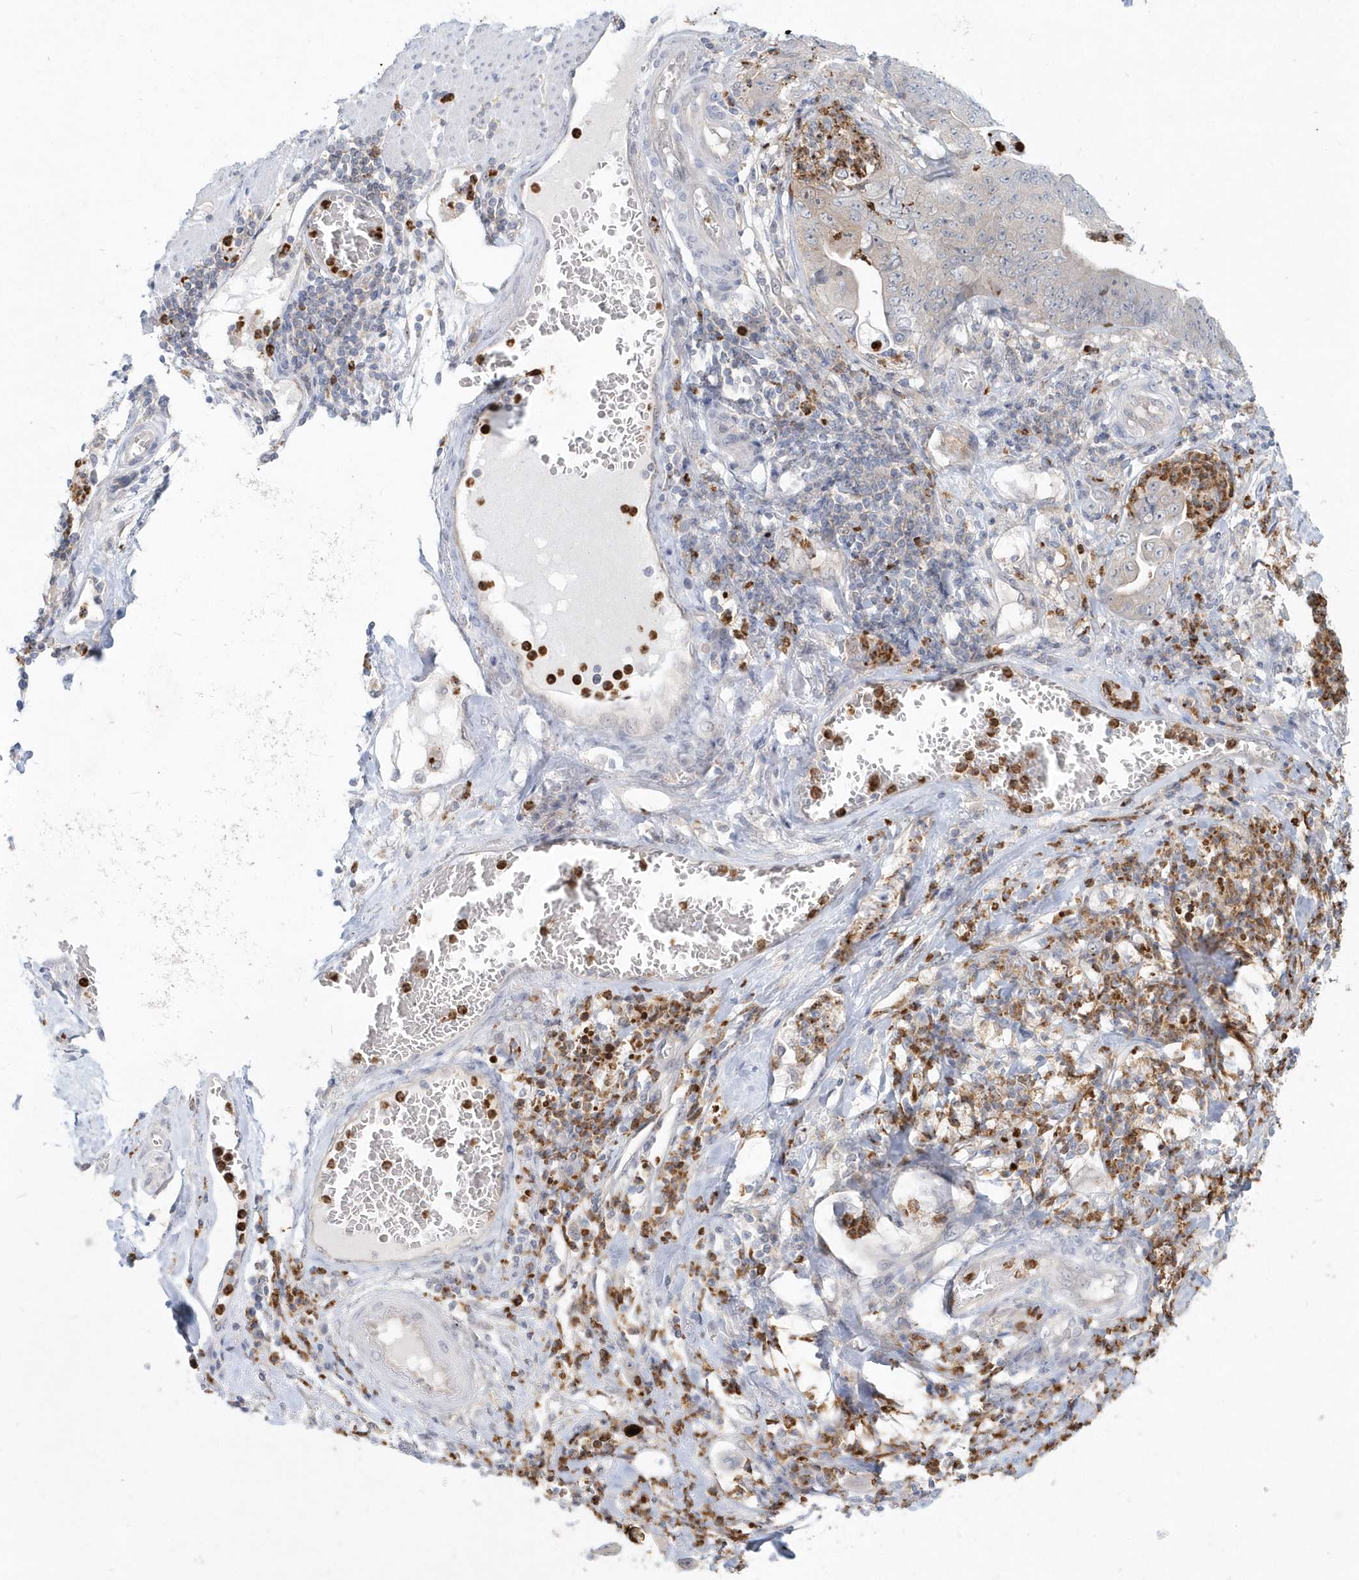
{"staining": {"intensity": "negative", "quantity": "none", "location": "none"}, "tissue": "stomach cancer", "cell_type": "Tumor cells", "image_type": "cancer", "snomed": [{"axis": "morphology", "description": "Adenocarcinoma, NOS"}, {"axis": "topography", "description": "Stomach"}], "caption": "This is a image of IHC staining of stomach cancer (adenocarcinoma), which shows no positivity in tumor cells. The staining was performed using DAB to visualize the protein expression in brown, while the nuclei were stained in blue with hematoxylin (Magnification: 20x).", "gene": "RNF7", "patient": {"sex": "female", "age": 73}}